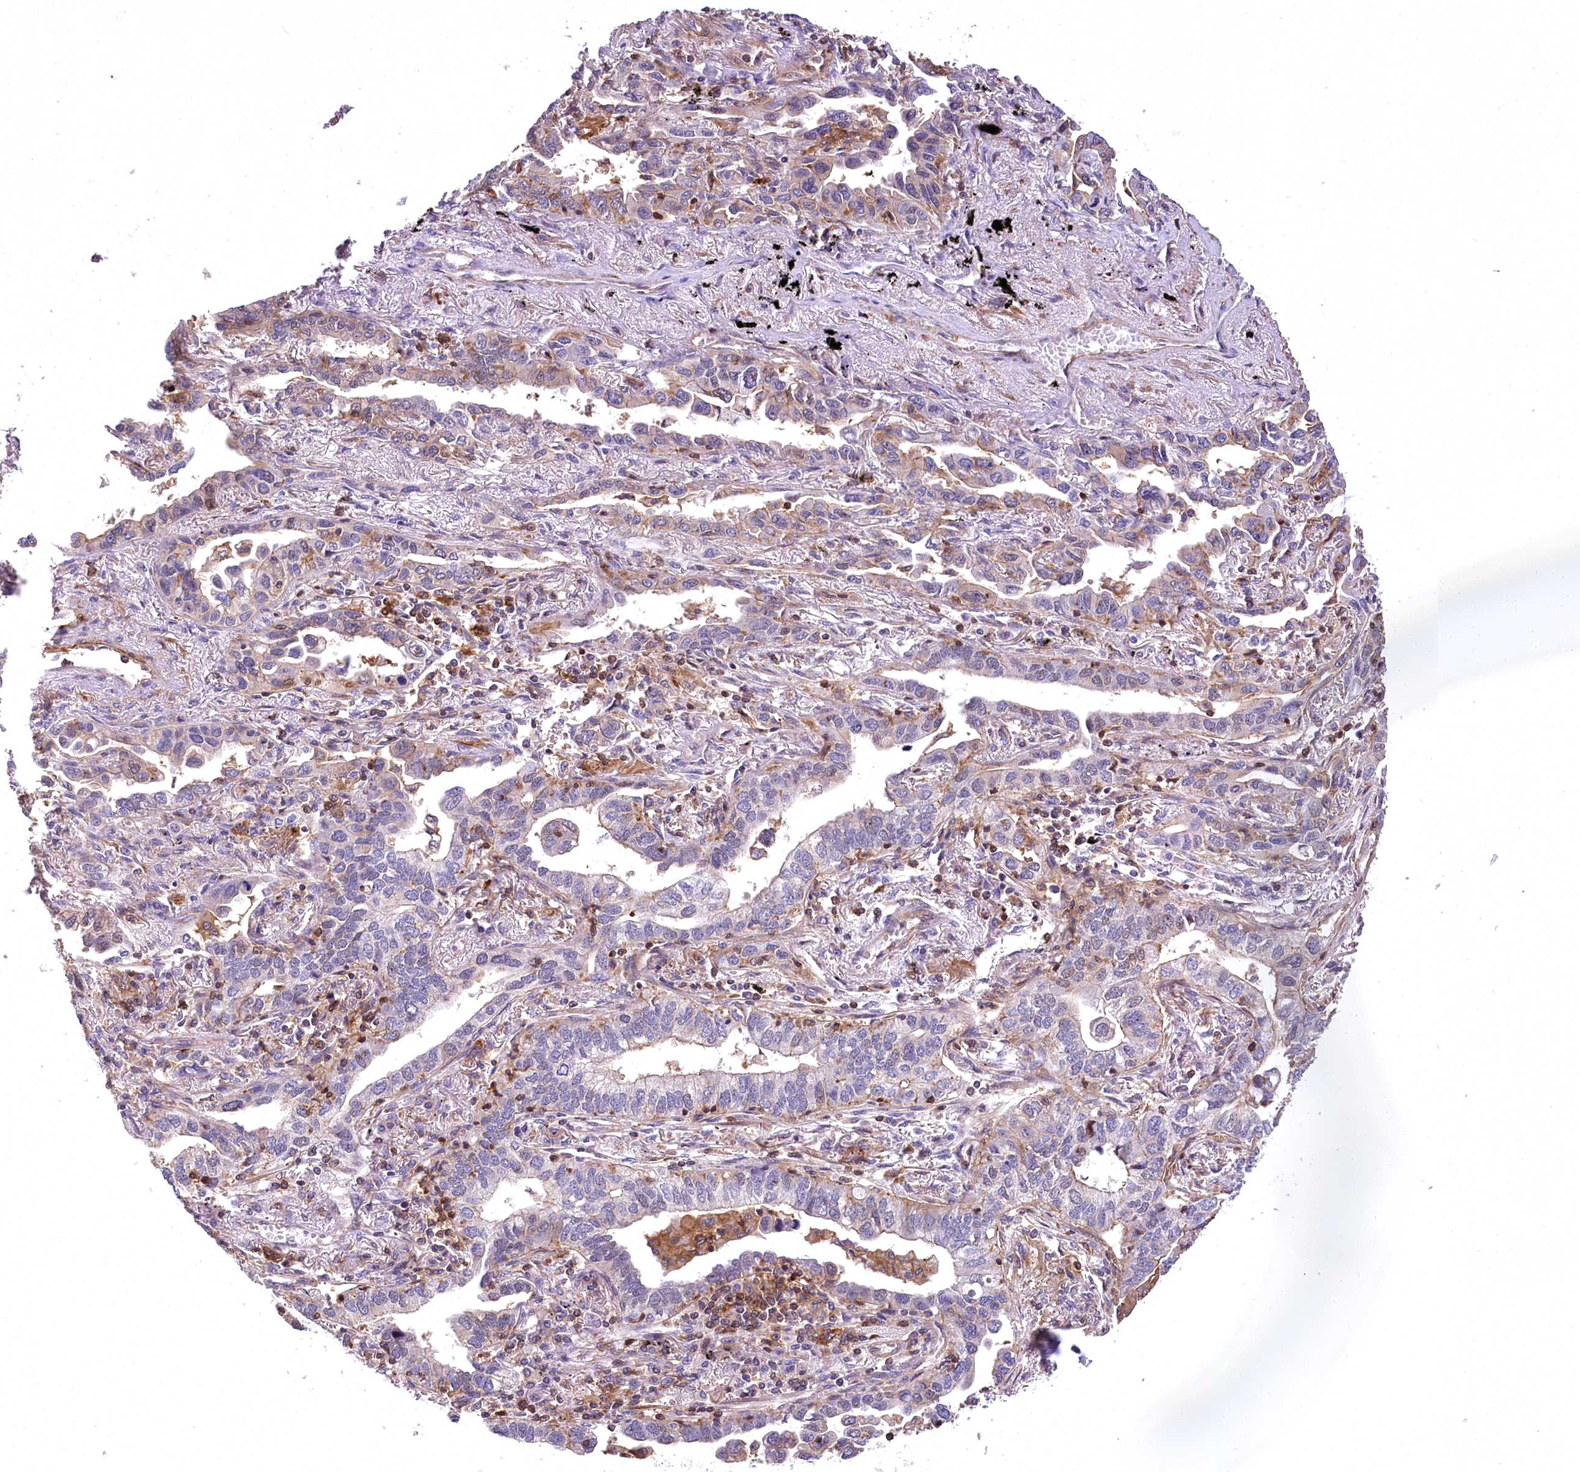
{"staining": {"intensity": "weak", "quantity": "<25%", "location": "cytoplasmic/membranous"}, "tissue": "lung cancer", "cell_type": "Tumor cells", "image_type": "cancer", "snomed": [{"axis": "morphology", "description": "Adenocarcinoma, NOS"}, {"axis": "topography", "description": "Lung"}], "caption": "A photomicrograph of human lung adenocarcinoma is negative for staining in tumor cells.", "gene": "DPP3", "patient": {"sex": "male", "age": 67}}